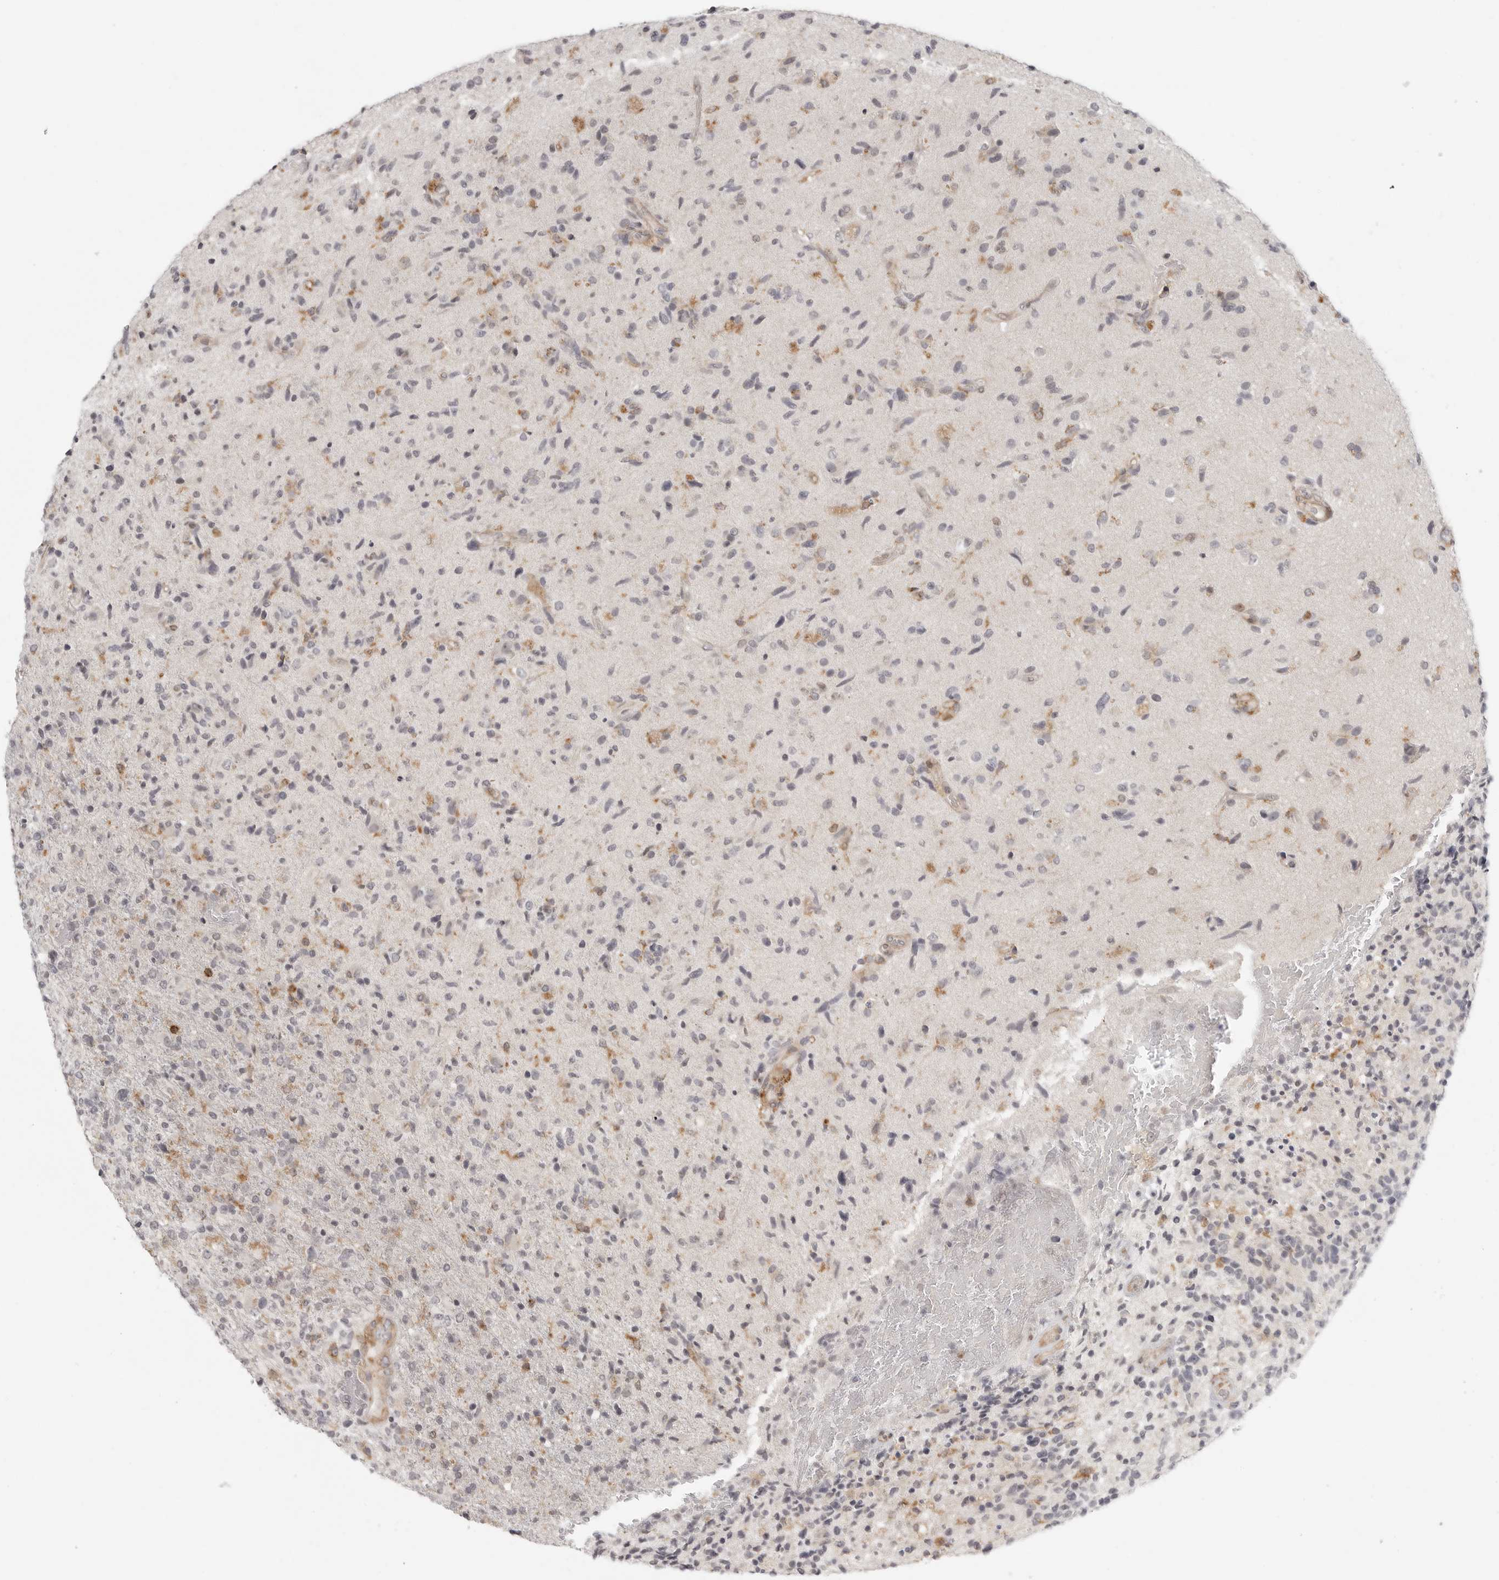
{"staining": {"intensity": "weak", "quantity": "<25%", "location": "cytoplasmic/membranous"}, "tissue": "glioma", "cell_type": "Tumor cells", "image_type": "cancer", "snomed": [{"axis": "morphology", "description": "Glioma, malignant, High grade"}, {"axis": "topography", "description": "Brain"}], "caption": "Immunohistochemical staining of human malignant glioma (high-grade) demonstrates no significant staining in tumor cells.", "gene": "SH3KBP1", "patient": {"sex": "male", "age": 72}}